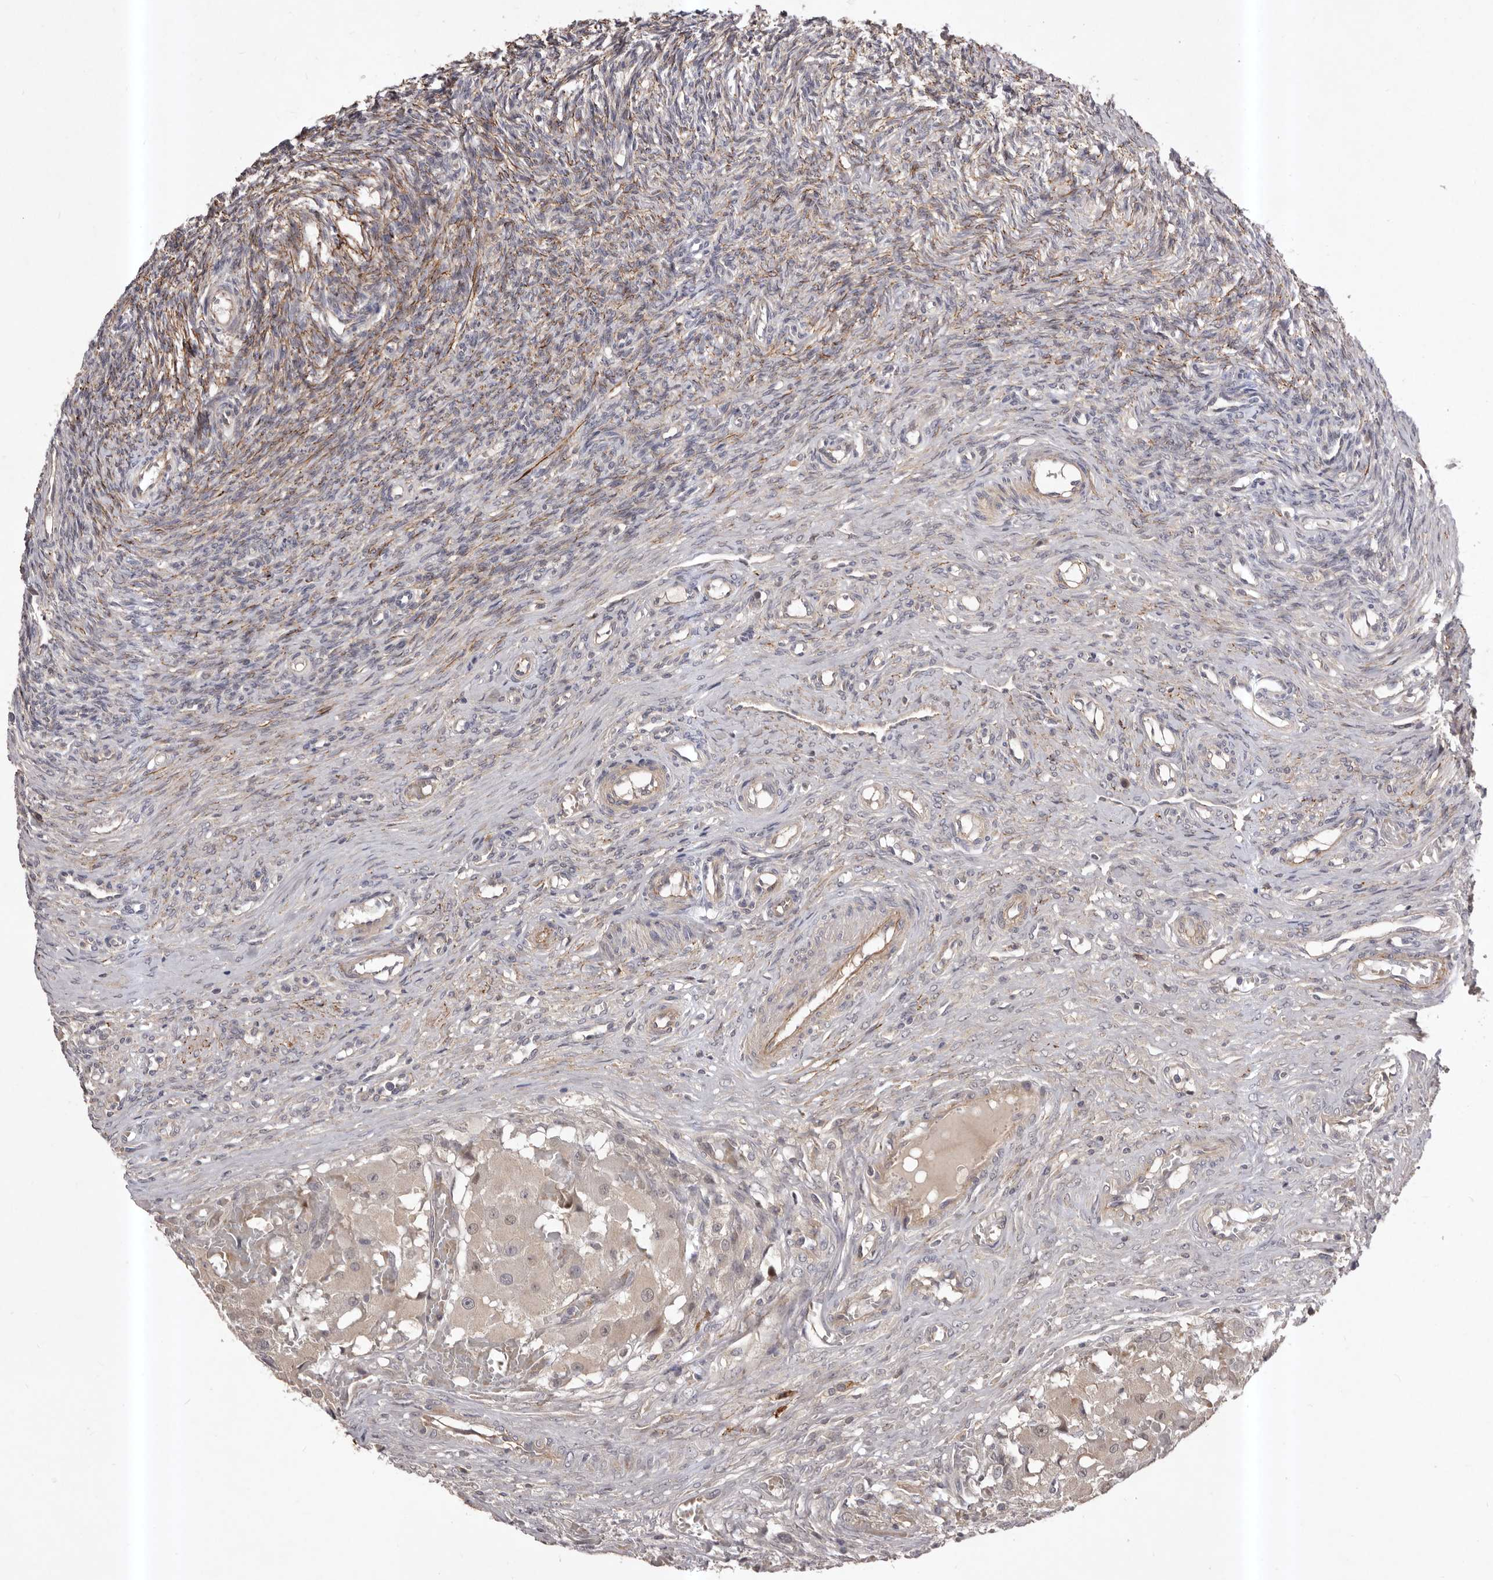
{"staining": {"intensity": "moderate", "quantity": ">75%", "location": "cytoplasmic/membranous"}, "tissue": "ovary", "cell_type": "Follicle cells", "image_type": "normal", "snomed": [{"axis": "morphology", "description": "Adenocarcinoma, NOS"}, {"axis": "topography", "description": "Endometrium"}], "caption": "Moderate cytoplasmic/membranous expression for a protein is seen in approximately >75% of follicle cells of benign ovary using immunohistochemistry.", "gene": "HBS1L", "patient": {"sex": "female", "age": 32}}